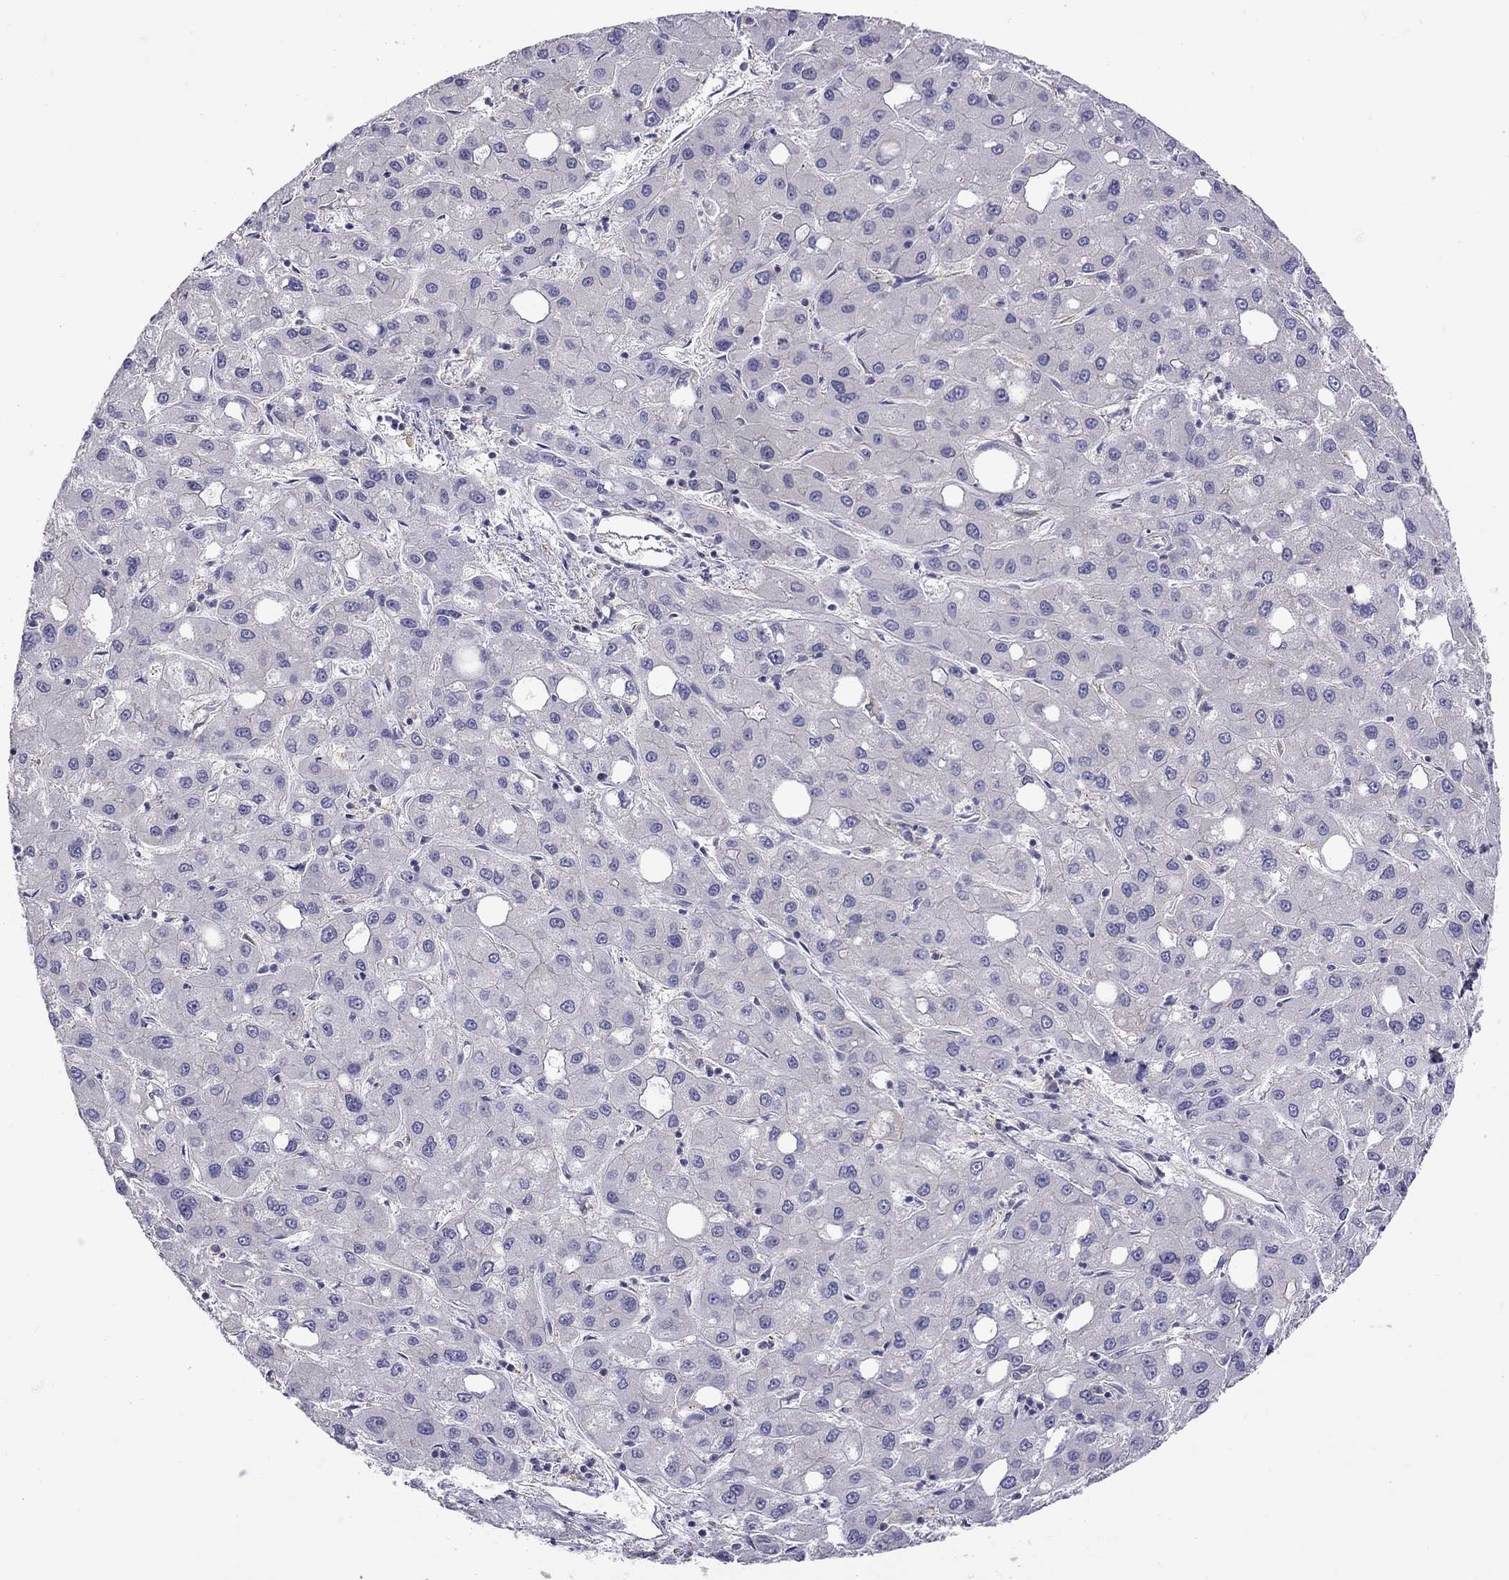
{"staining": {"intensity": "negative", "quantity": "none", "location": "none"}, "tissue": "liver cancer", "cell_type": "Tumor cells", "image_type": "cancer", "snomed": [{"axis": "morphology", "description": "Carcinoma, Hepatocellular, NOS"}, {"axis": "topography", "description": "Liver"}], "caption": "Tumor cells show no significant protein positivity in hepatocellular carcinoma (liver). The staining is performed using DAB (3,3'-diaminobenzidine) brown chromogen with nuclei counter-stained in using hematoxylin.", "gene": "ALOX15B", "patient": {"sex": "male", "age": 73}}